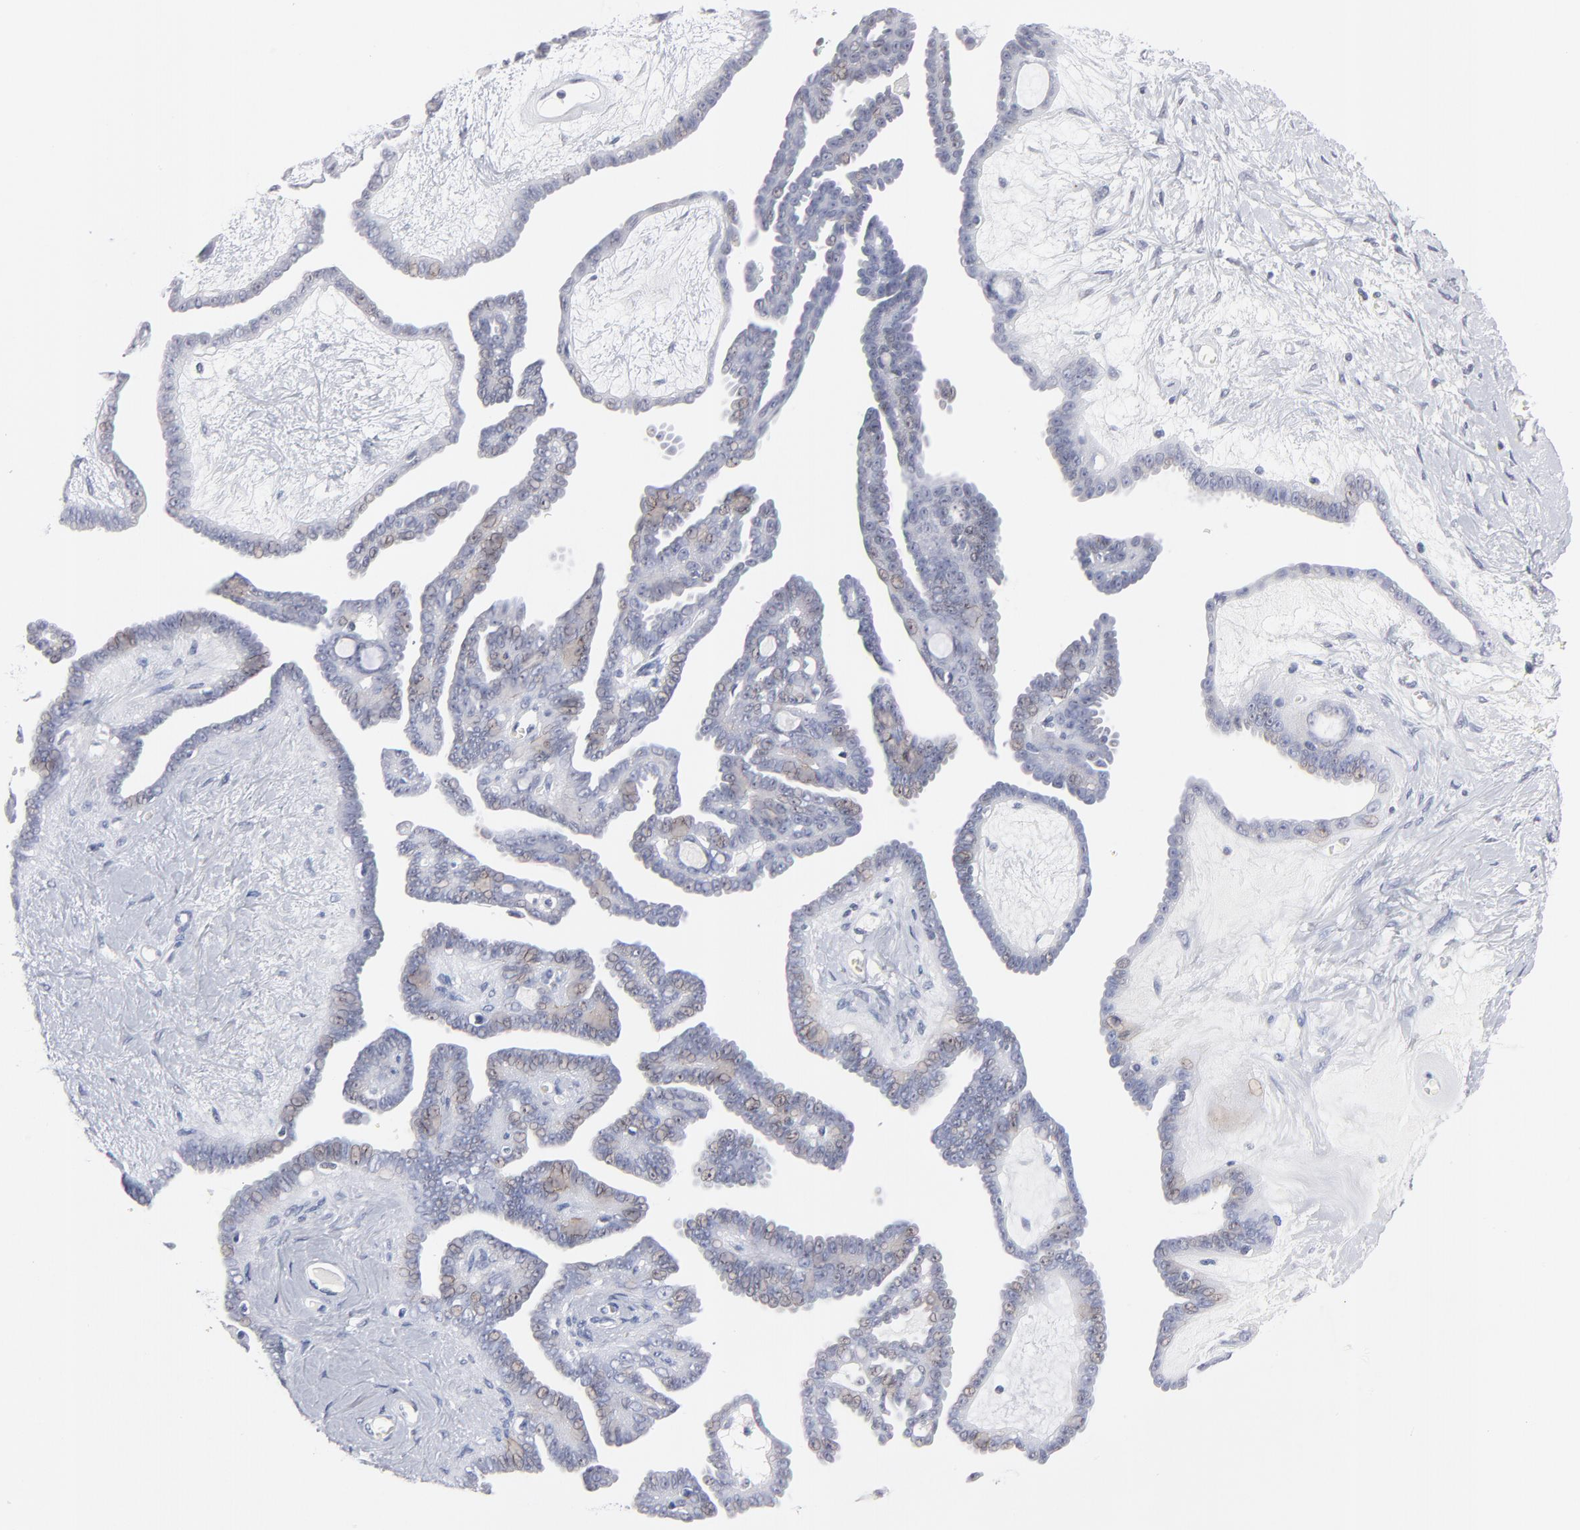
{"staining": {"intensity": "negative", "quantity": "none", "location": "none"}, "tissue": "ovarian cancer", "cell_type": "Tumor cells", "image_type": "cancer", "snomed": [{"axis": "morphology", "description": "Cystadenocarcinoma, serous, NOS"}, {"axis": "topography", "description": "Ovary"}], "caption": "IHC of human ovarian cancer (serous cystadenocarcinoma) reveals no expression in tumor cells.", "gene": "KHNYN", "patient": {"sex": "female", "age": 71}}